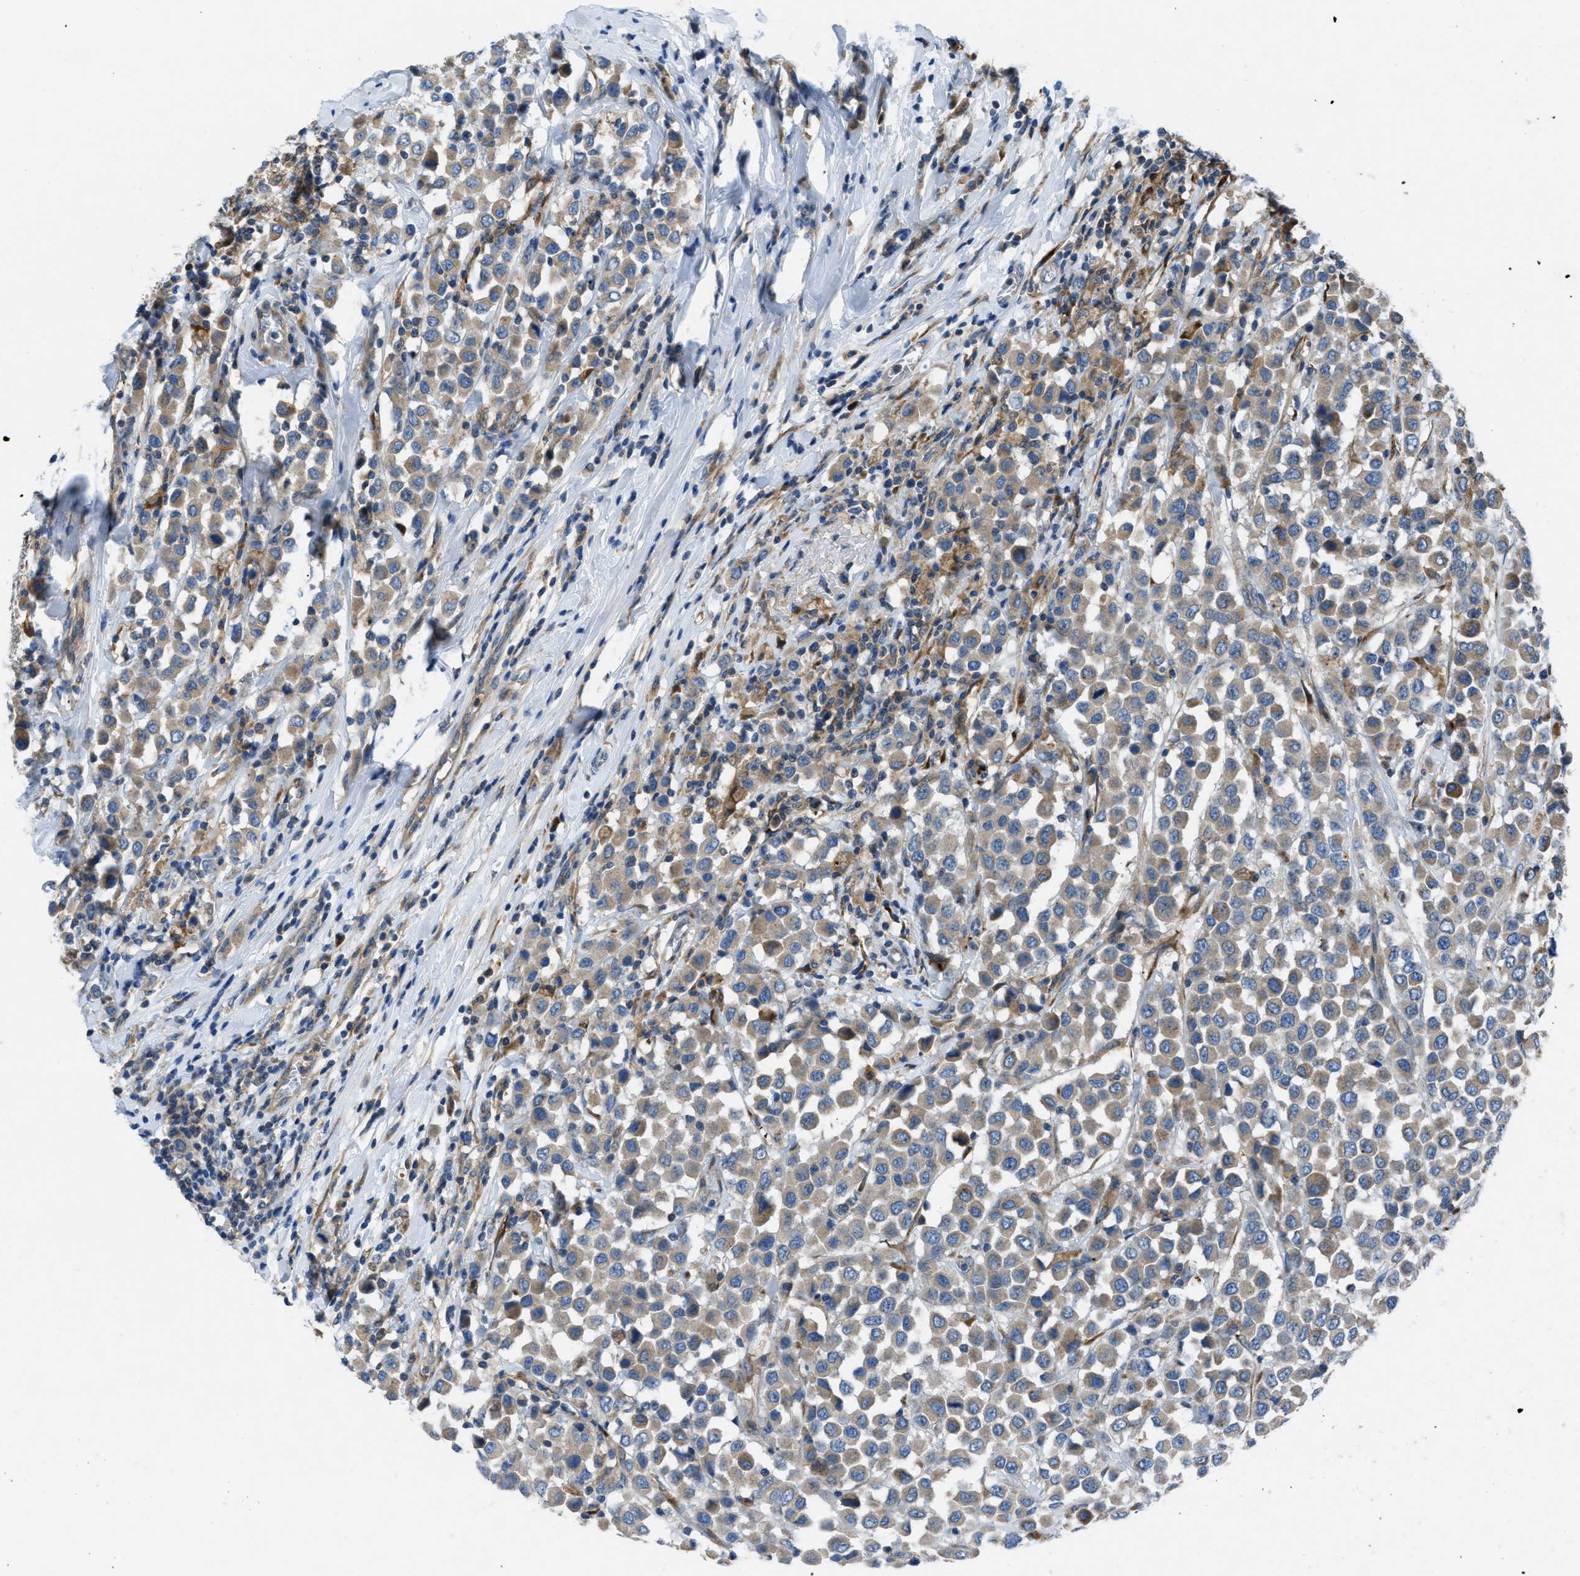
{"staining": {"intensity": "moderate", "quantity": ">75%", "location": "cytoplasmic/membranous"}, "tissue": "breast cancer", "cell_type": "Tumor cells", "image_type": "cancer", "snomed": [{"axis": "morphology", "description": "Duct carcinoma"}, {"axis": "topography", "description": "Breast"}], "caption": "Breast invasive ductal carcinoma stained with a brown dye exhibits moderate cytoplasmic/membranous positive positivity in about >75% of tumor cells.", "gene": "MAP3K20", "patient": {"sex": "female", "age": 61}}